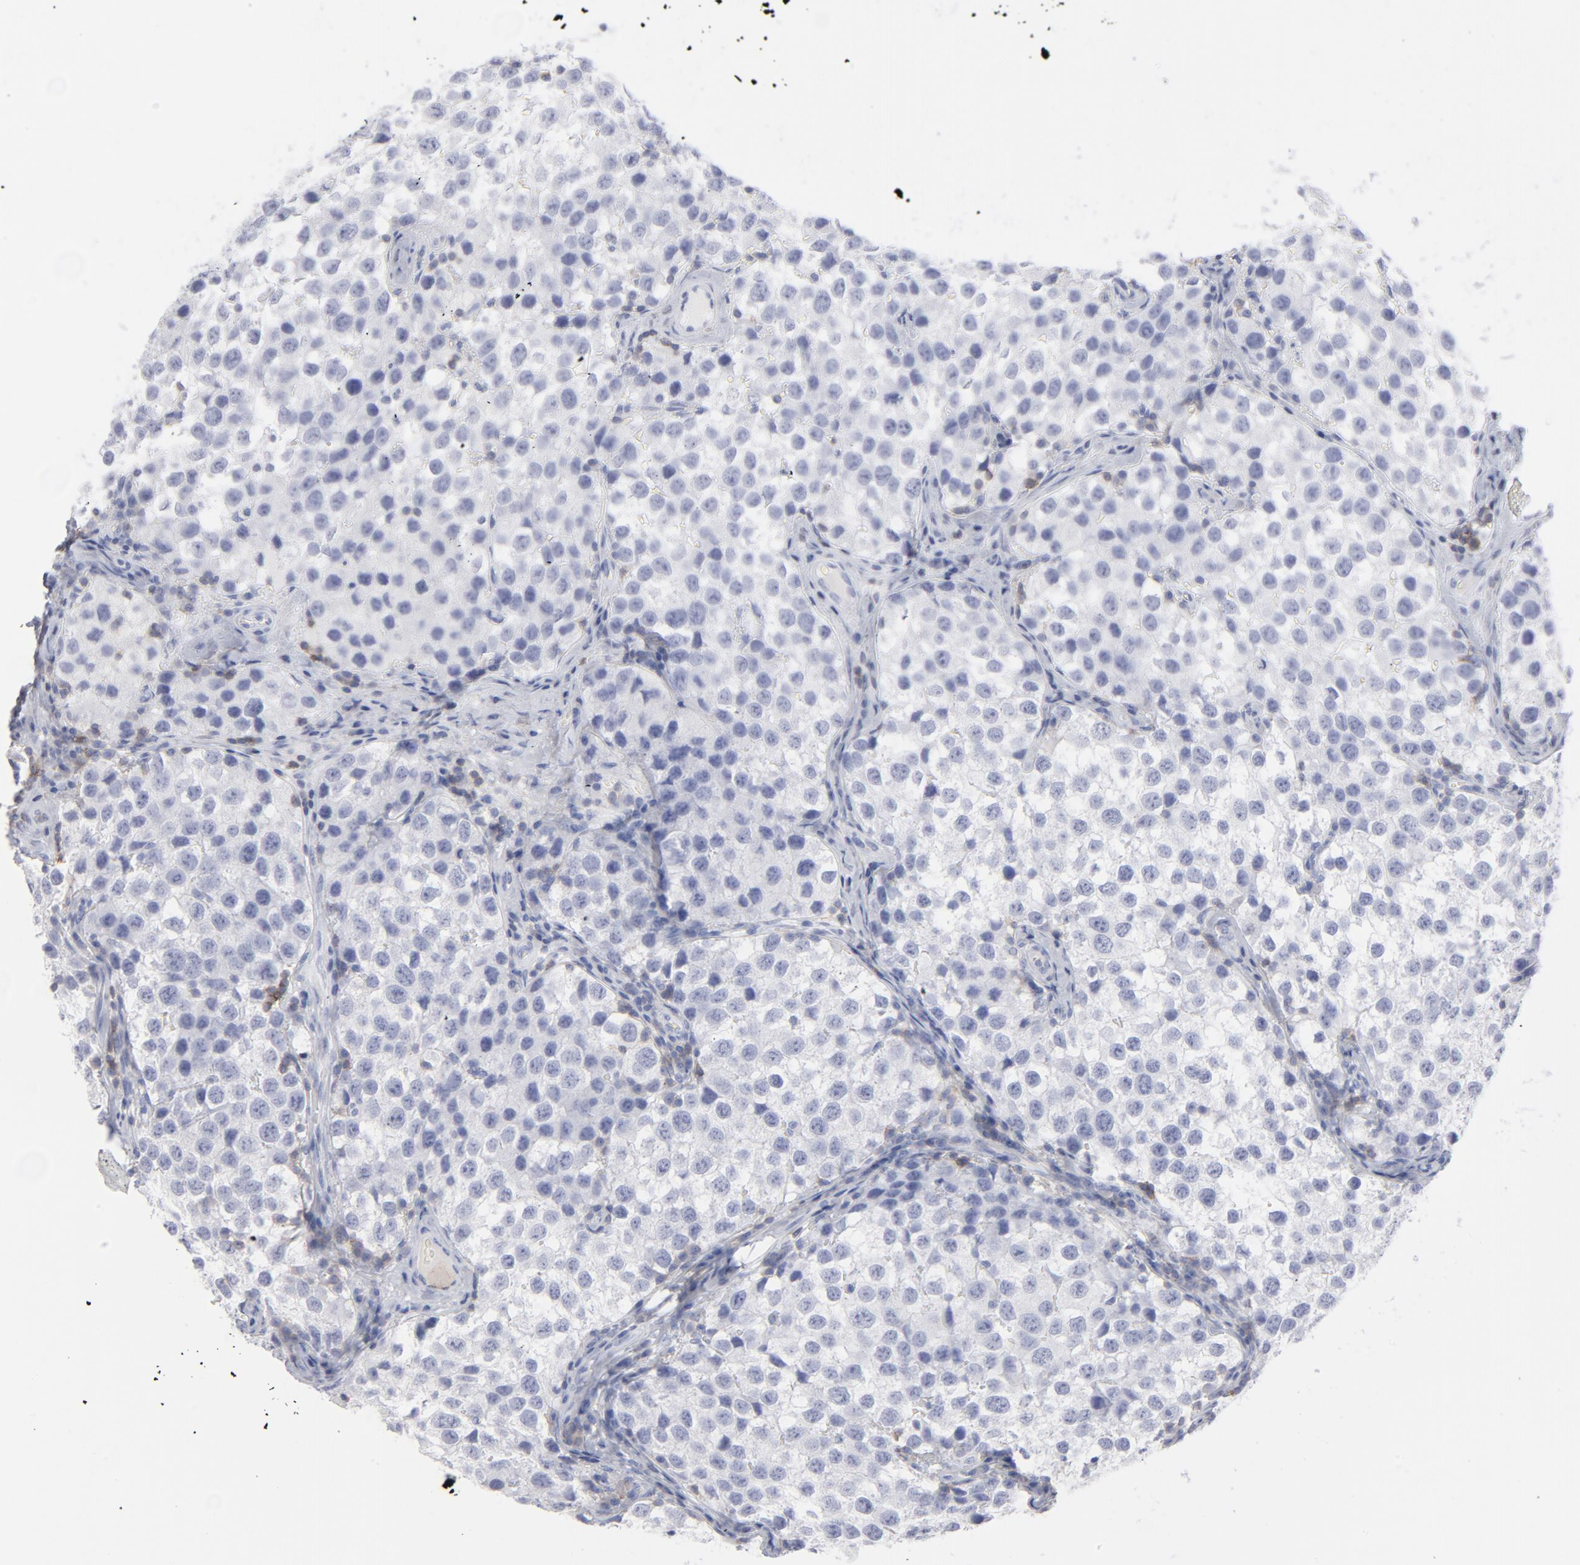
{"staining": {"intensity": "negative", "quantity": "none", "location": "none"}, "tissue": "testis cancer", "cell_type": "Tumor cells", "image_type": "cancer", "snomed": [{"axis": "morphology", "description": "Seminoma, NOS"}, {"axis": "topography", "description": "Testis"}], "caption": "DAB (3,3'-diaminobenzidine) immunohistochemical staining of seminoma (testis) exhibits no significant positivity in tumor cells.", "gene": "P2RY8", "patient": {"sex": "male", "age": 39}}